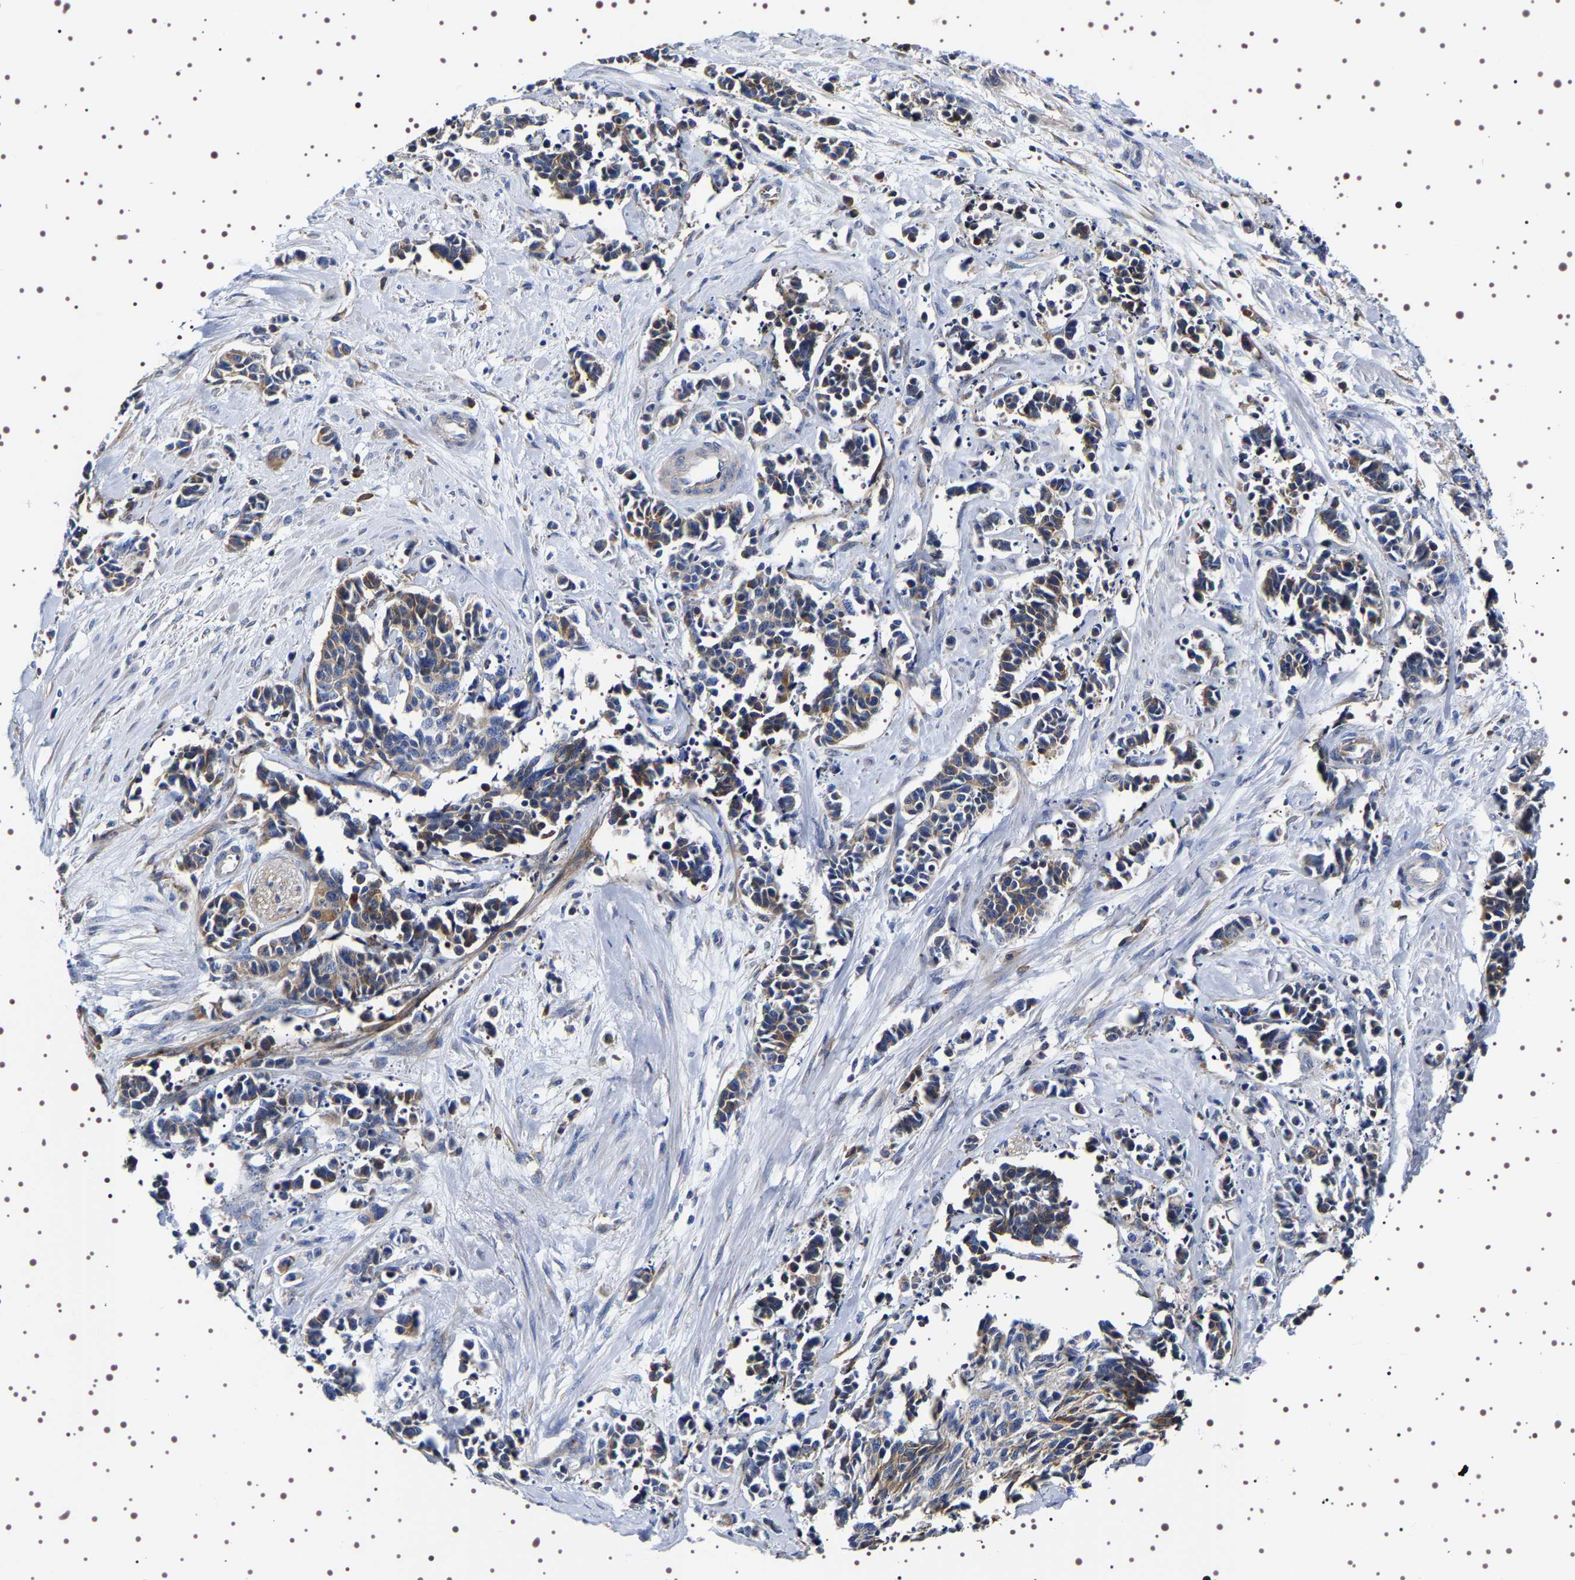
{"staining": {"intensity": "weak", "quantity": "25%-75%", "location": "cytoplasmic/membranous"}, "tissue": "cervical cancer", "cell_type": "Tumor cells", "image_type": "cancer", "snomed": [{"axis": "morphology", "description": "Squamous cell carcinoma, NOS"}, {"axis": "topography", "description": "Cervix"}], "caption": "Cervical cancer (squamous cell carcinoma) stained for a protein demonstrates weak cytoplasmic/membranous positivity in tumor cells.", "gene": "SQLE", "patient": {"sex": "female", "age": 35}}